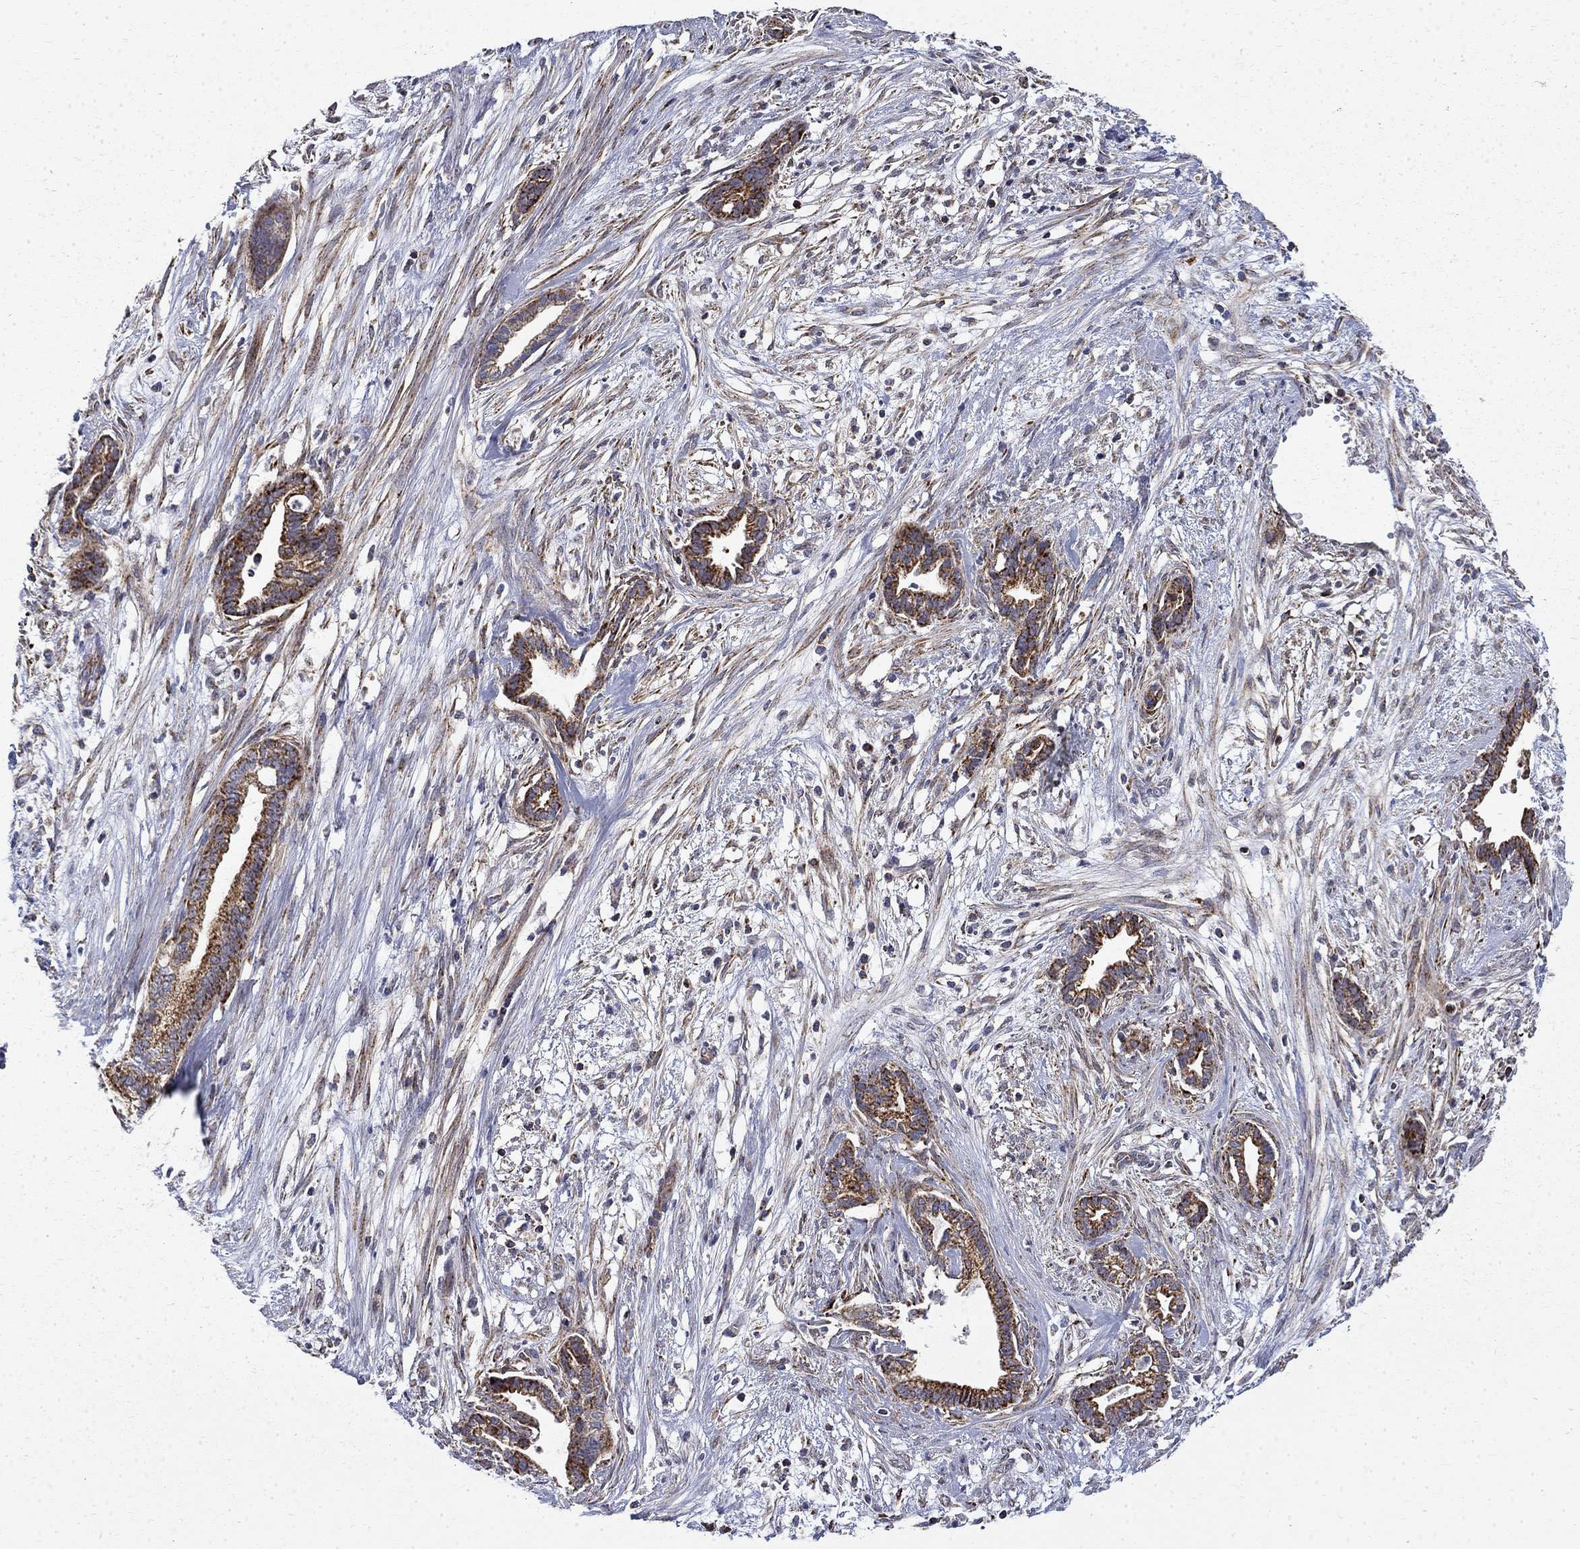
{"staining": {"intensity": "strong", "quantity": "25%-75%", "location": "cytoplasmic/membranous"}, "tissue": "cervical cancer", "cell_type": "Tumor cells", "image_type": "cancer", "snomed": [{"axis": "morphology", "description": "Adenocarcinoma, NOS"}, {"axis": "topography", "description": "Cervix"}], "caption": "An immunohistochemistry (IHC) micrograph of tumor tissue is shown. Protein staining in brown labels strong cytoplasmic/membranous positivity in adenocarcinoma (cervical) within tumor cells. (DAB (3,3'-diaminobenzidine) = brown stain, brightfield microscopy at high magnification).", "gene": "PCBP3", "patient": {"sex": "female", "age": 62}}